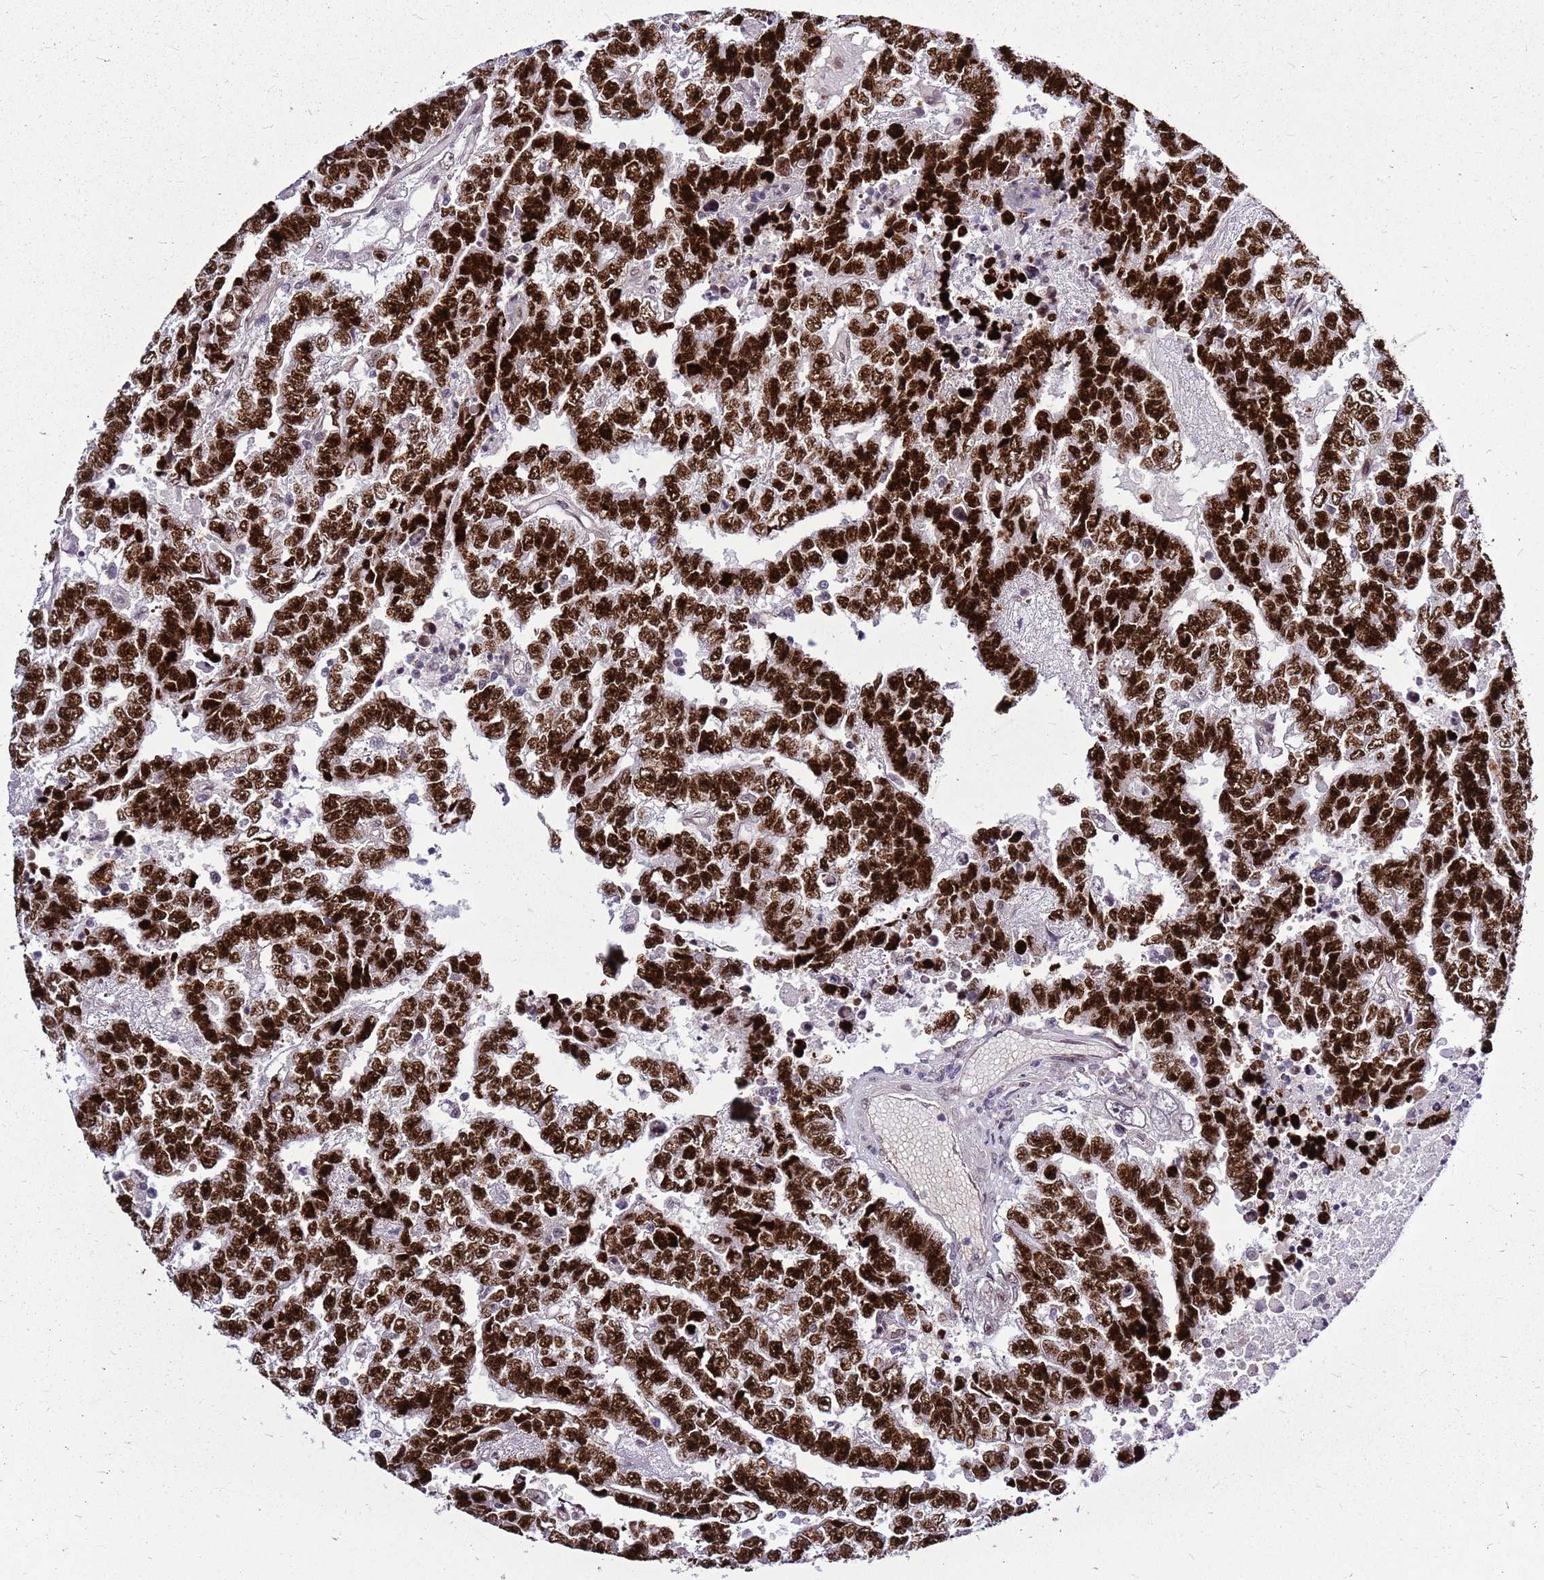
{"staining": {"intensity": "strong", "quantity": ">75%", "location": "nuclear"}, "tissue": "testis cancer", "cell_type": "Tumor cells", "image_type": "cancer", "snomed": [{"axis": "morphology", "description": "Carcinoma, Embryonal, NOS"}, {"axis": "topography", "description": "Testis"}], "caption": "DAB (3,3'-diaminobenzidine) immunohistochemical staining of testis cancer (embryonal carcinoma) shows strong nuclear protein expression in approximately >75% of tumor cells. Immunohistochemistry stains the protein of interest in brown and the nuclei are stained blue.", "gene": "CCDC166", "patient": {"sex": "male", "age": 25}}